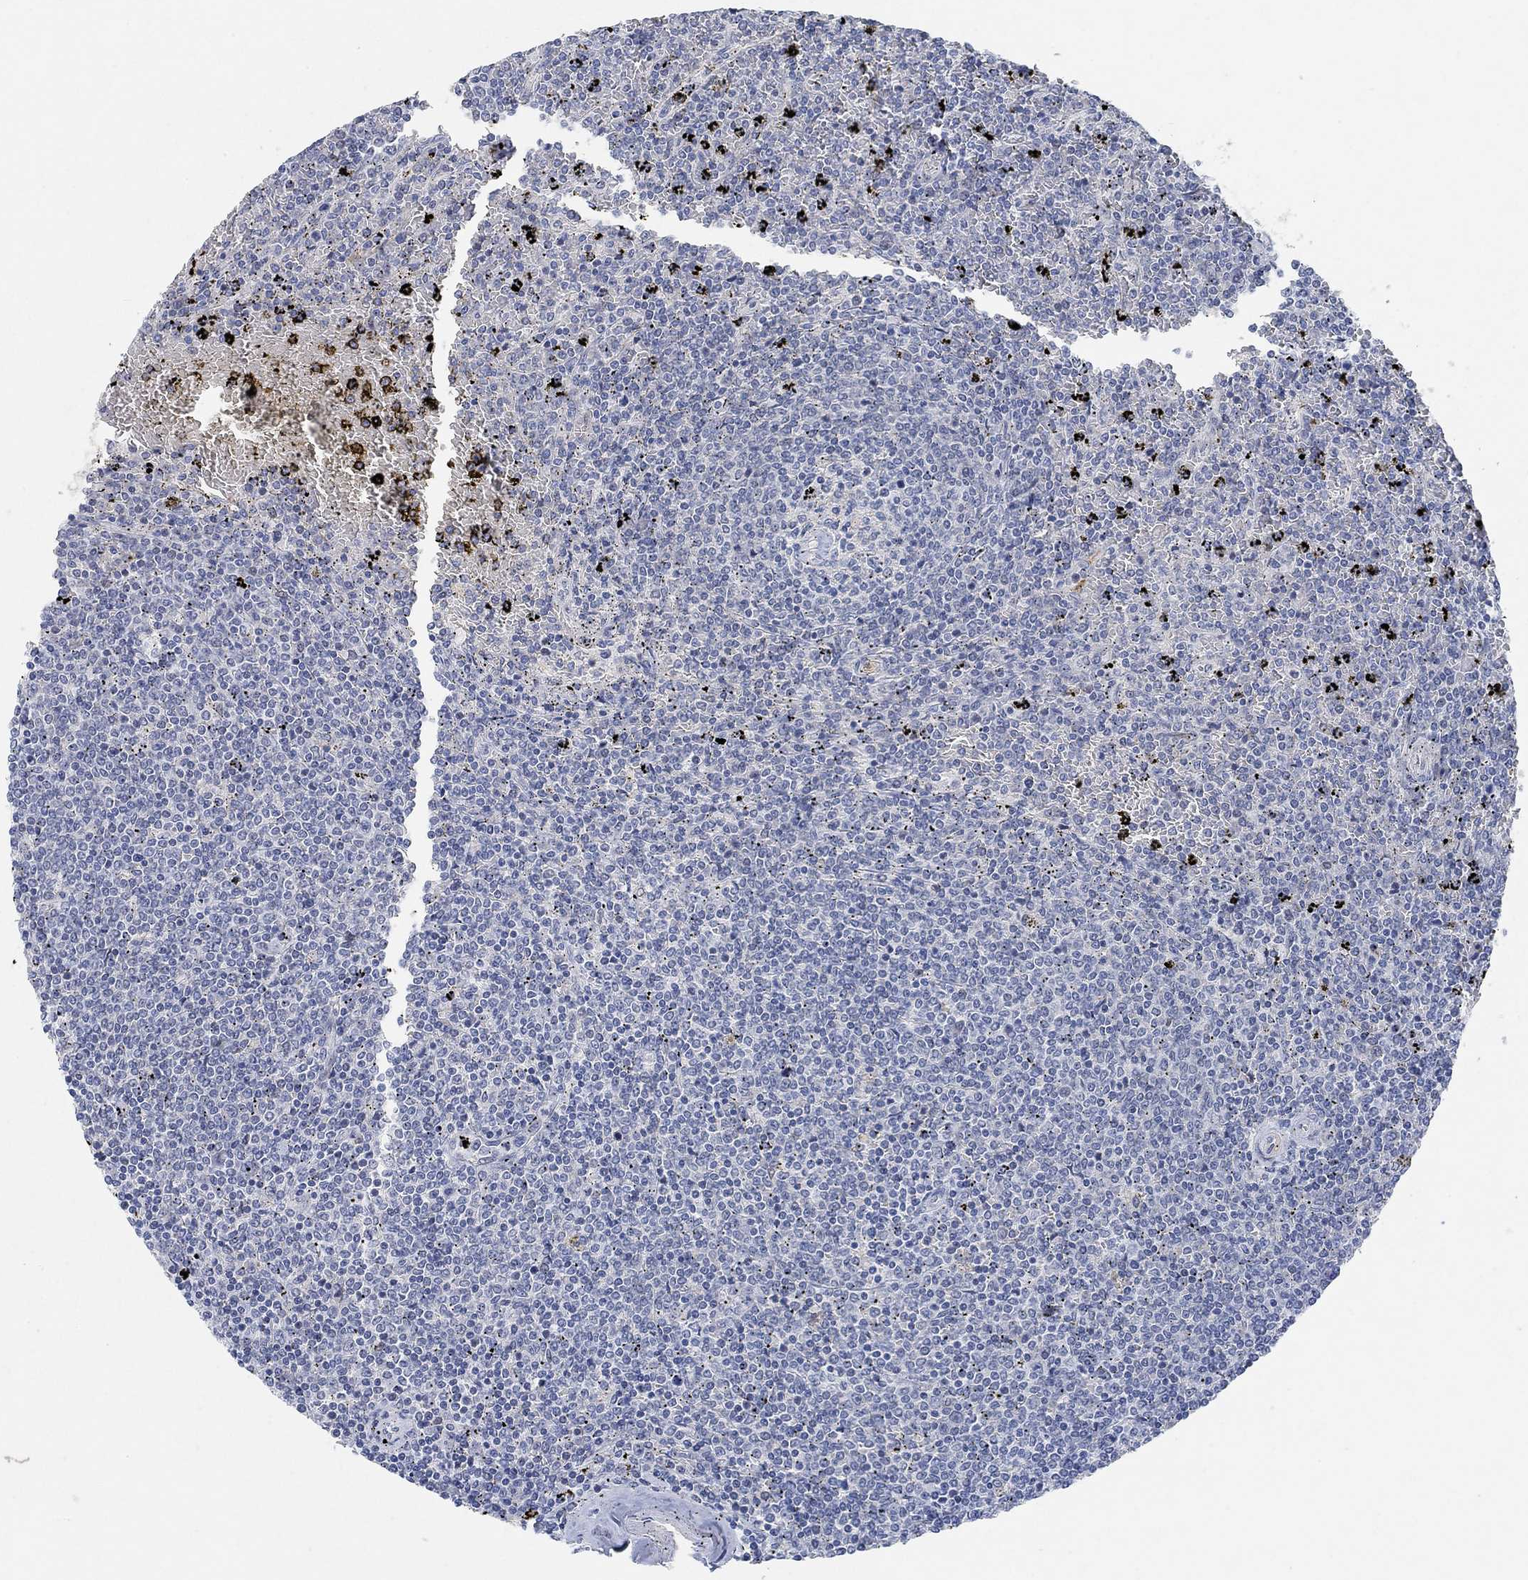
{"staining": {"intensity": "negative", "quantity": "none", "location": "none"}, "tissue": "lymphoma", "cell_type": "Tumor cells", "image_type": "cancer", "snomed": [{"axis": "morphology", "description": "Malignant lymphoma, non-Hodgkin's type, Low grade"}, {"axis": "topography", "description": "Spleen"}], "caption": "High power microscopy photomicrograph of an immunohistochemistry (IHC) micrograph of lymphoma, revealing no significant expression in tumor cells. The staining was performed using DAB to visualize the protein expression in brown, while the nuclei were stained in blue with hematoxylin (Magnification: 20x).", "gene": "VAT1L", "patient": {"sex": "female", "age": 77}}